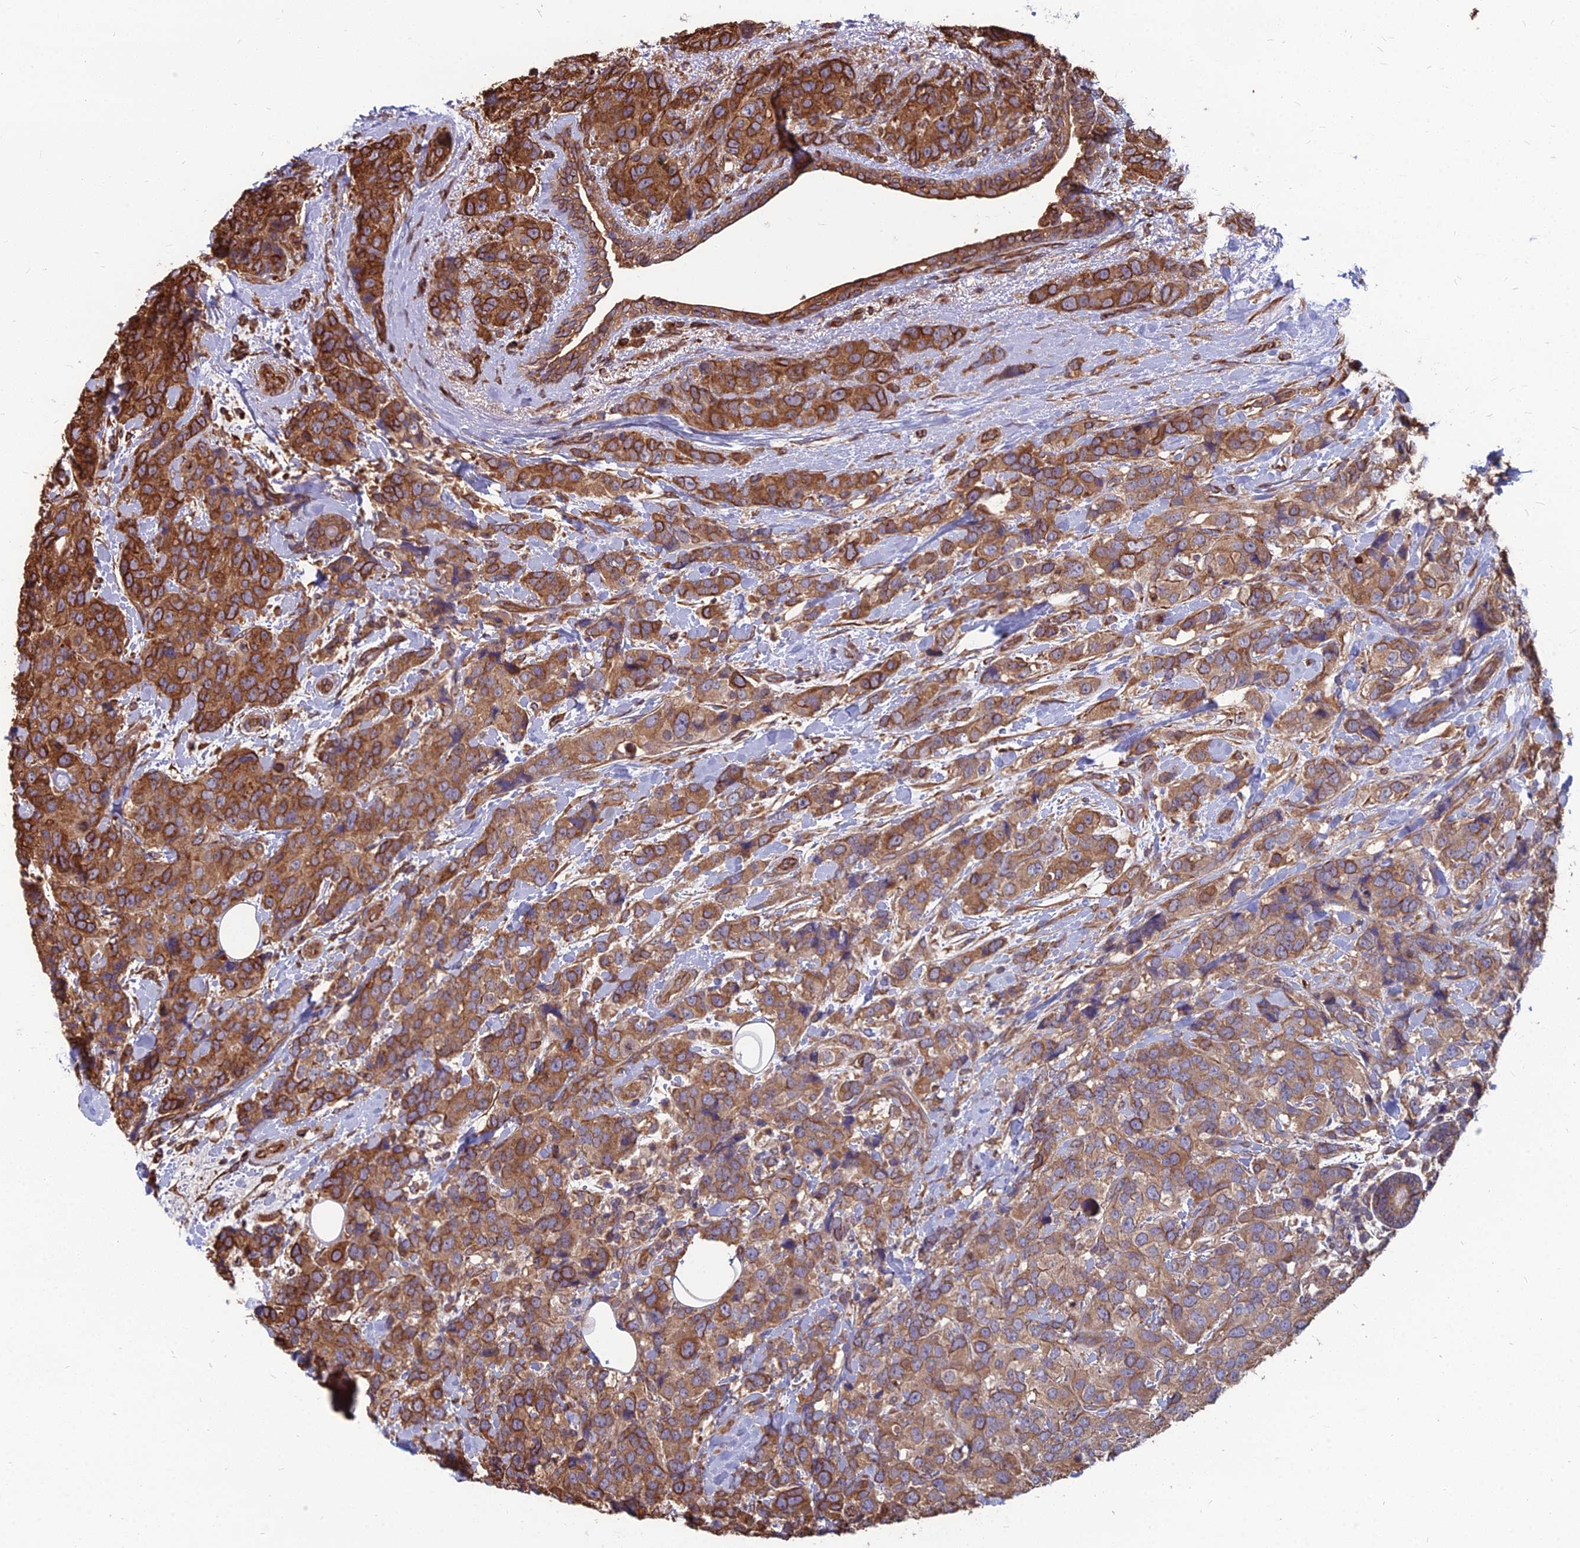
{"staining": {"intensity": "moderate", "quantity": ">75%", "location": "cytoplasmic/membranous"}, "tissue": "breast cancer", "cell_type": "Tumor cells", "image_type": "cancer", "snomed": [{"axis": "morphology", "description": "Lobular carcinoma"}, {"axis": "topography", "description": "Breast"}], "caption": "Human breast lobular carcinoma stained with a brown dye exhibits moderate cytoplasmic/membranous positive expression in about >75% of tumor cells.", "gene": "LSM6", "patient": {"sex": "female", "age": 59}}